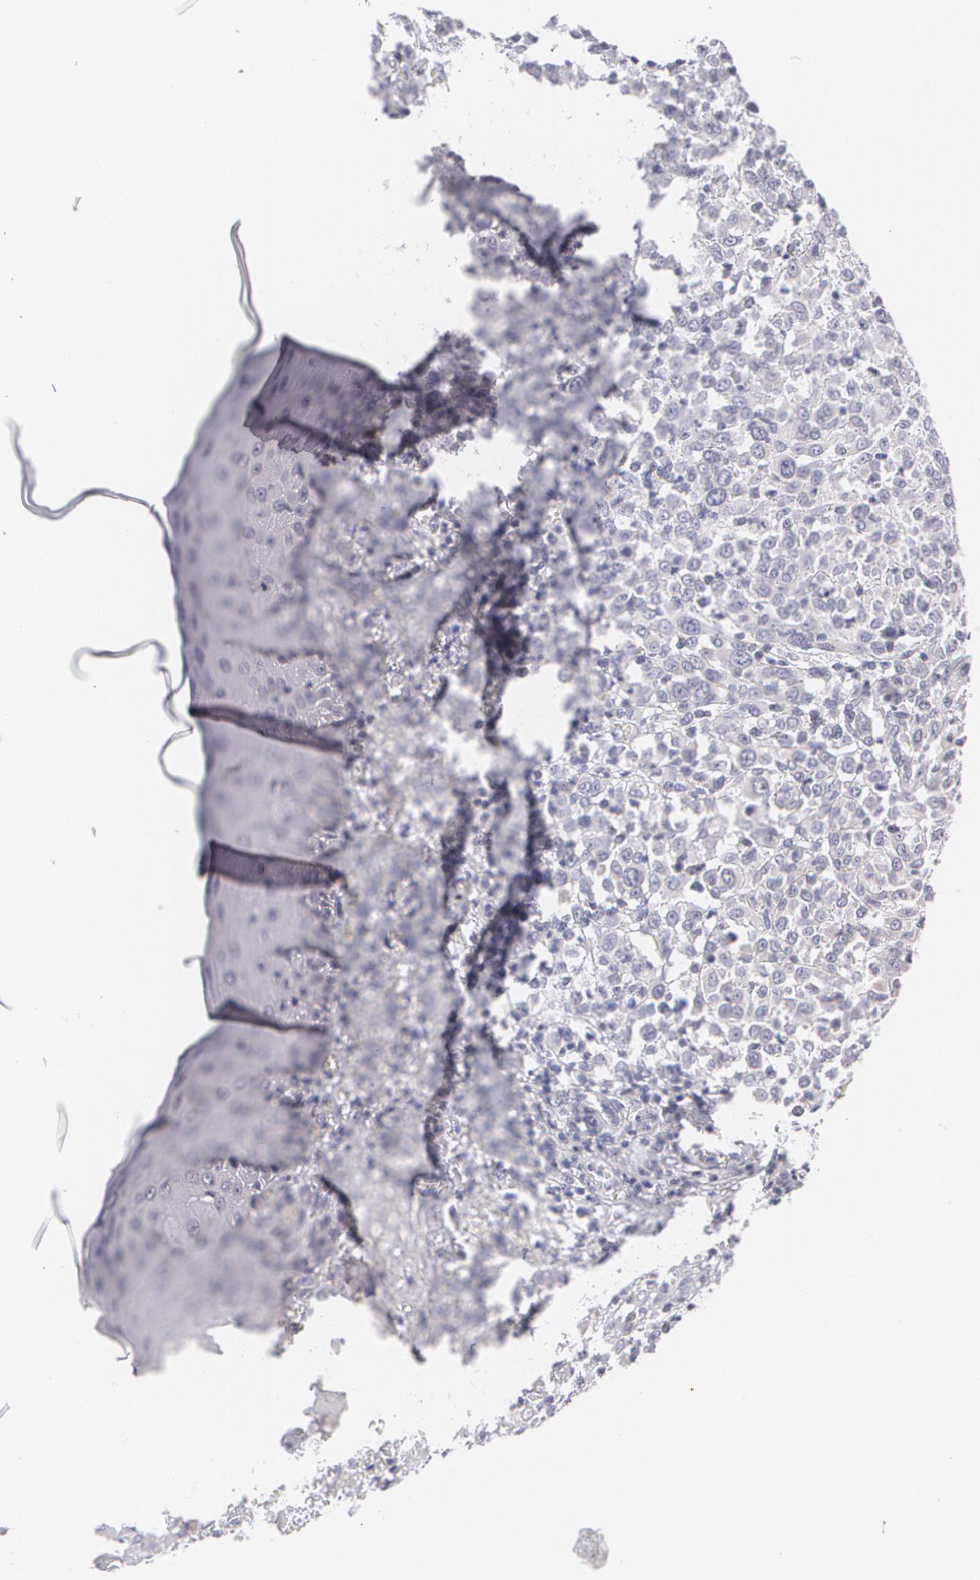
{"staining": {"intensity": "negative", "quantity": "none", "location": "none"}, "tissue": "melanoma", "cell_type": "Tumor cells", "image_type": "cancer", "snomed": [{"axis": "morphology", "description": "Malignant melanoma, NOS"}, {"axis": "topography", "description": "Skin"}], "caption": "This is a micrograph of IHC staining of malignant melanoma, which shows no staining in tumor cells.", "gene": "MBNL3", "patient": {"sex": "female", "age": 49}}